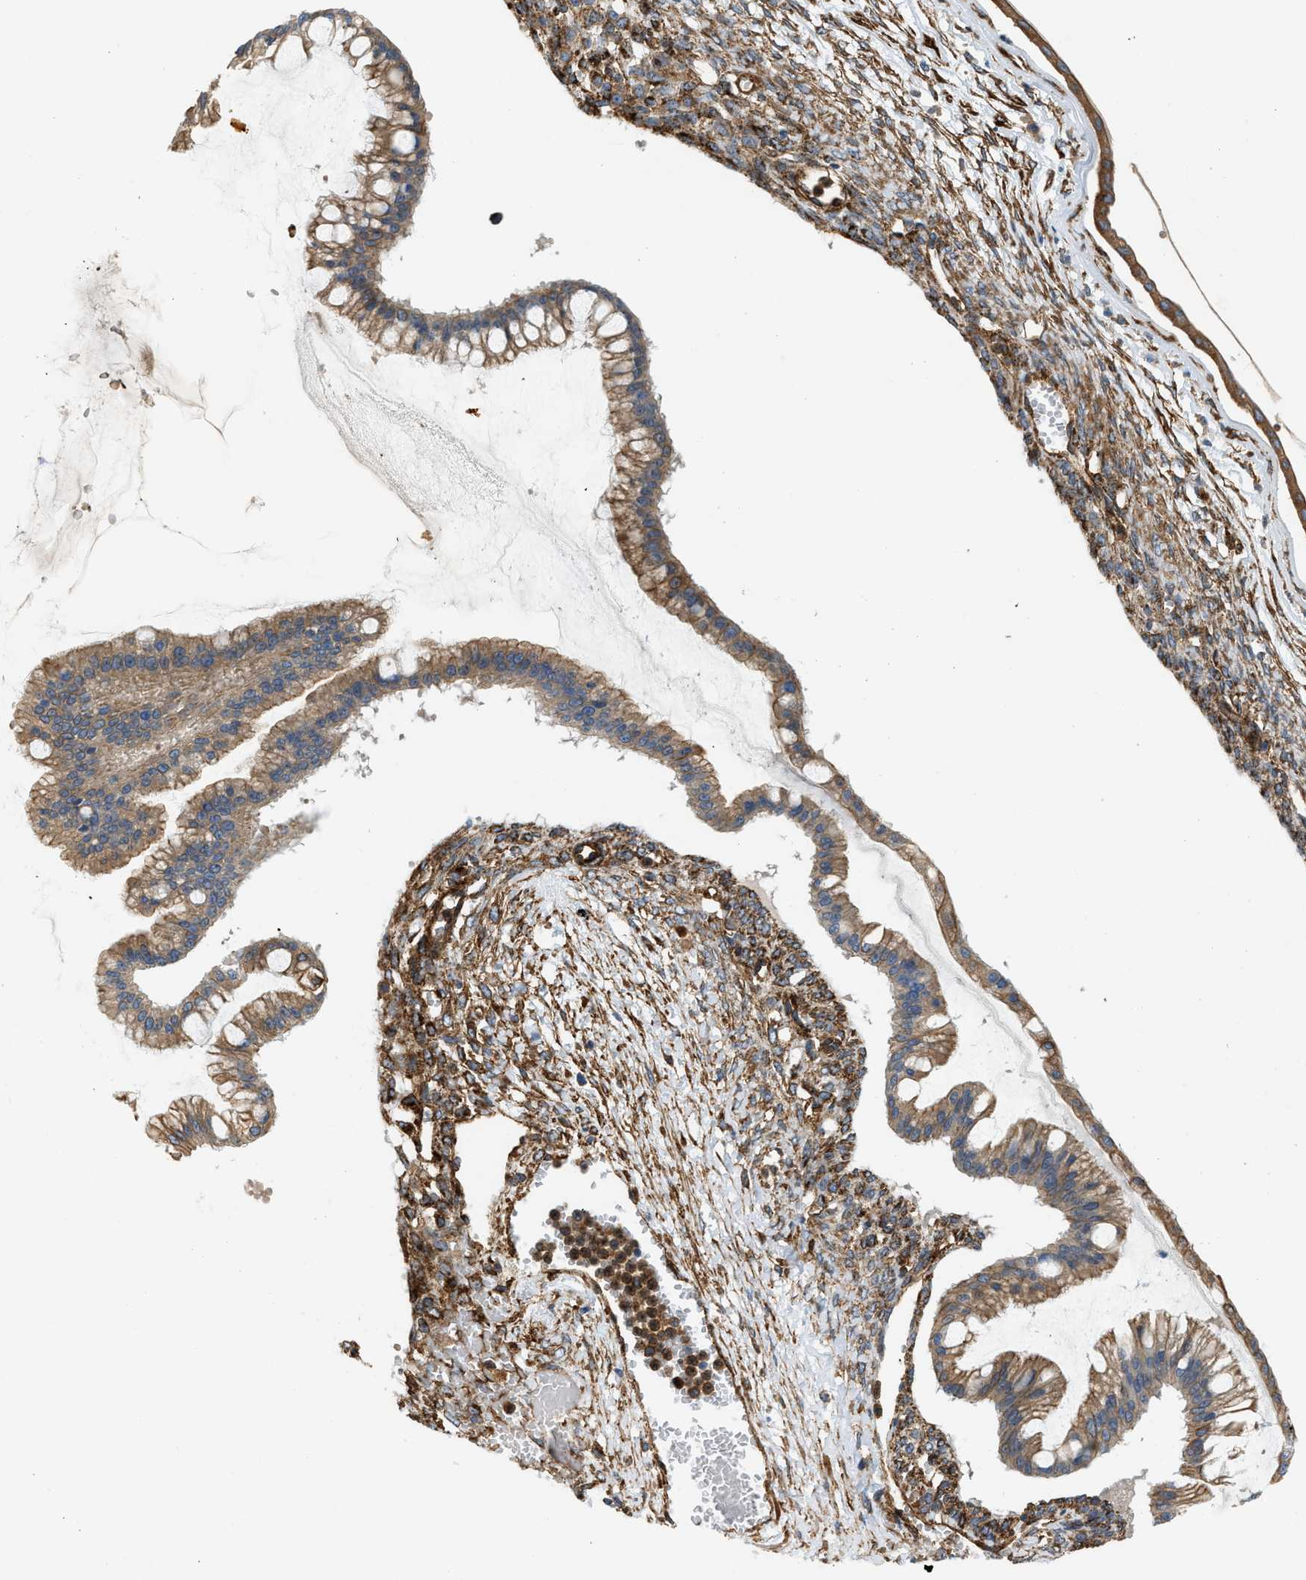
{"staining": {"intensity": "moderate", "quantity": ">75%", "location": "cytoplasmic/membranous"}, "tissue": "ovarian cancer", "cell_type": "Tumor cells", "image_type": "cancer", "snomed": [{"axis": "morphology", "description": "Cystadenocarcinoma, mucinous, NOS"}, {"axis": "topography", "description": "Ovary"}], "caption": "Immunohistochemistry (DAB (3,3'-diaminobenzidine)) staining of human ovarian mucinous cystadenocarcinoma shows moderate cytoplasmic/membranous protein positivity in about >75% of tumor cells. The staining was performed using DAB to visualize the protein expression in brown, while the nuclei were stained in blue with hematoxylin (Magnification: 20x).", "gene": "HIP1", "patient": {"sex": "female", "age": 73}}